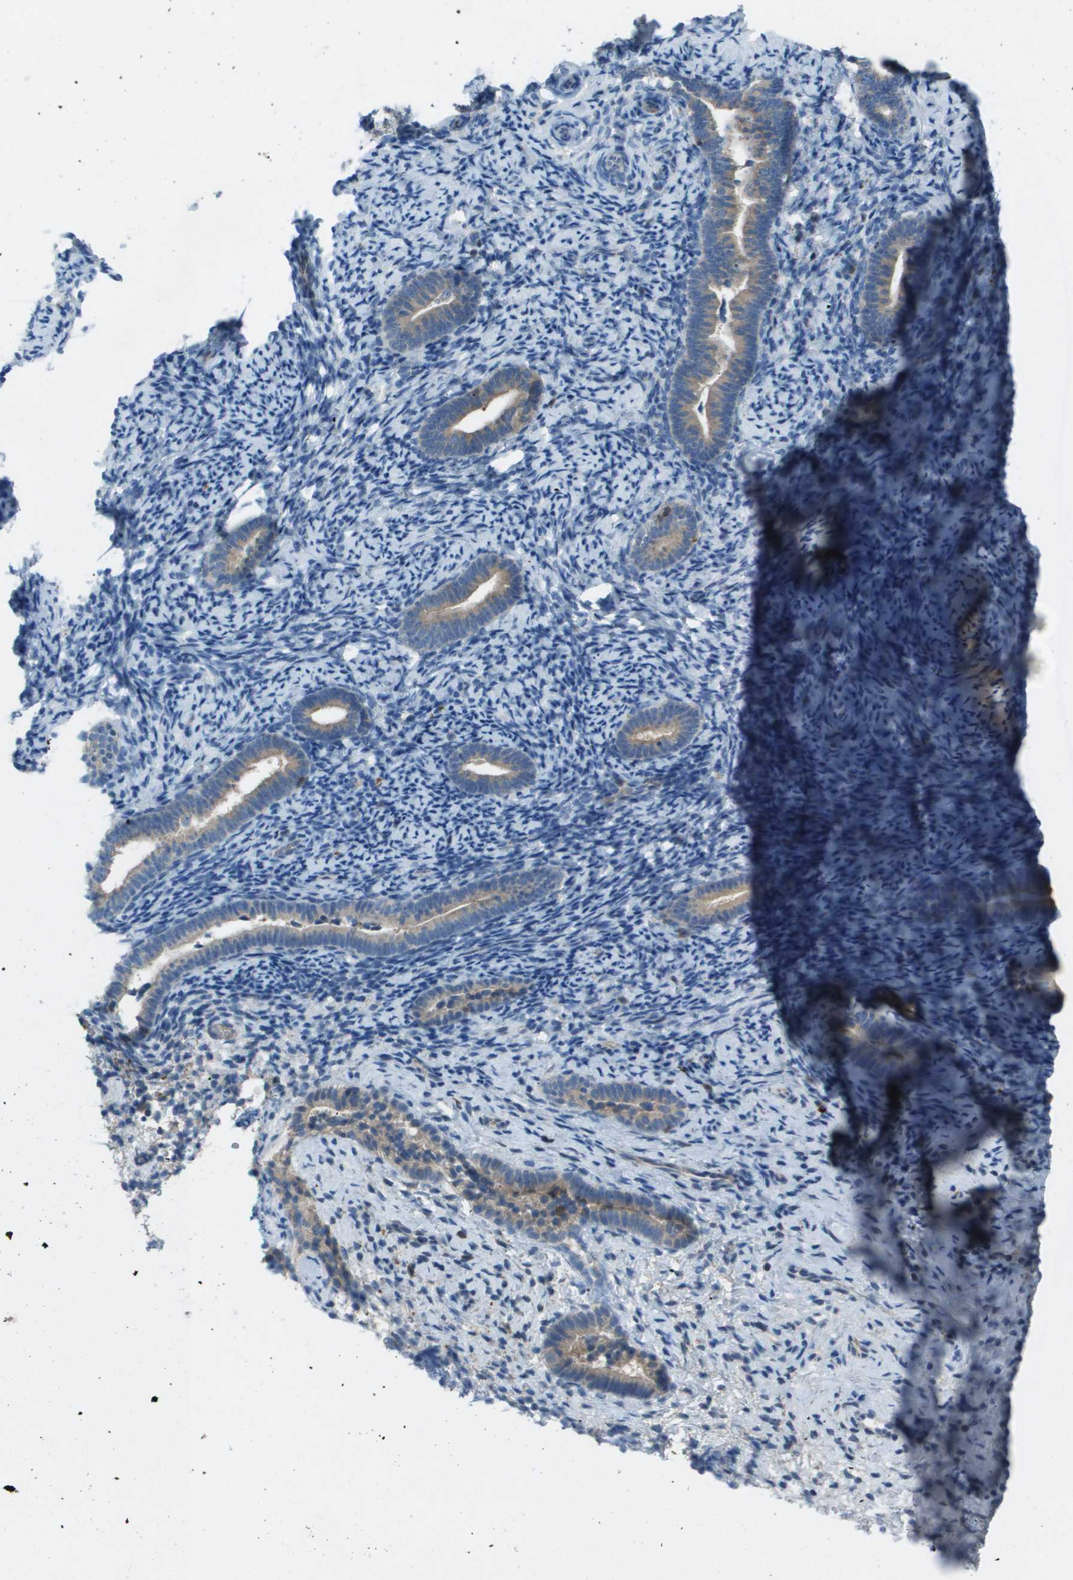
{"staining": {"intensity": "negative", "quantity": "none", "location": "none"}, "tissue": "endometrium", "cell_type": "Cells in endometrial stroma", "image_type": "normal", "snomed": [{"axis": "morphology", "description": "Normal tissue, NOS"}, {"axis": "topography", "description": "Endometrium"}], "caption": "Immunohistochemical staining of normal human endometrium demonstrates no significant staining in cells in endometrial stroma.", "gene": "CAMK4", "patient": {"sex": "female", "age": 51}}